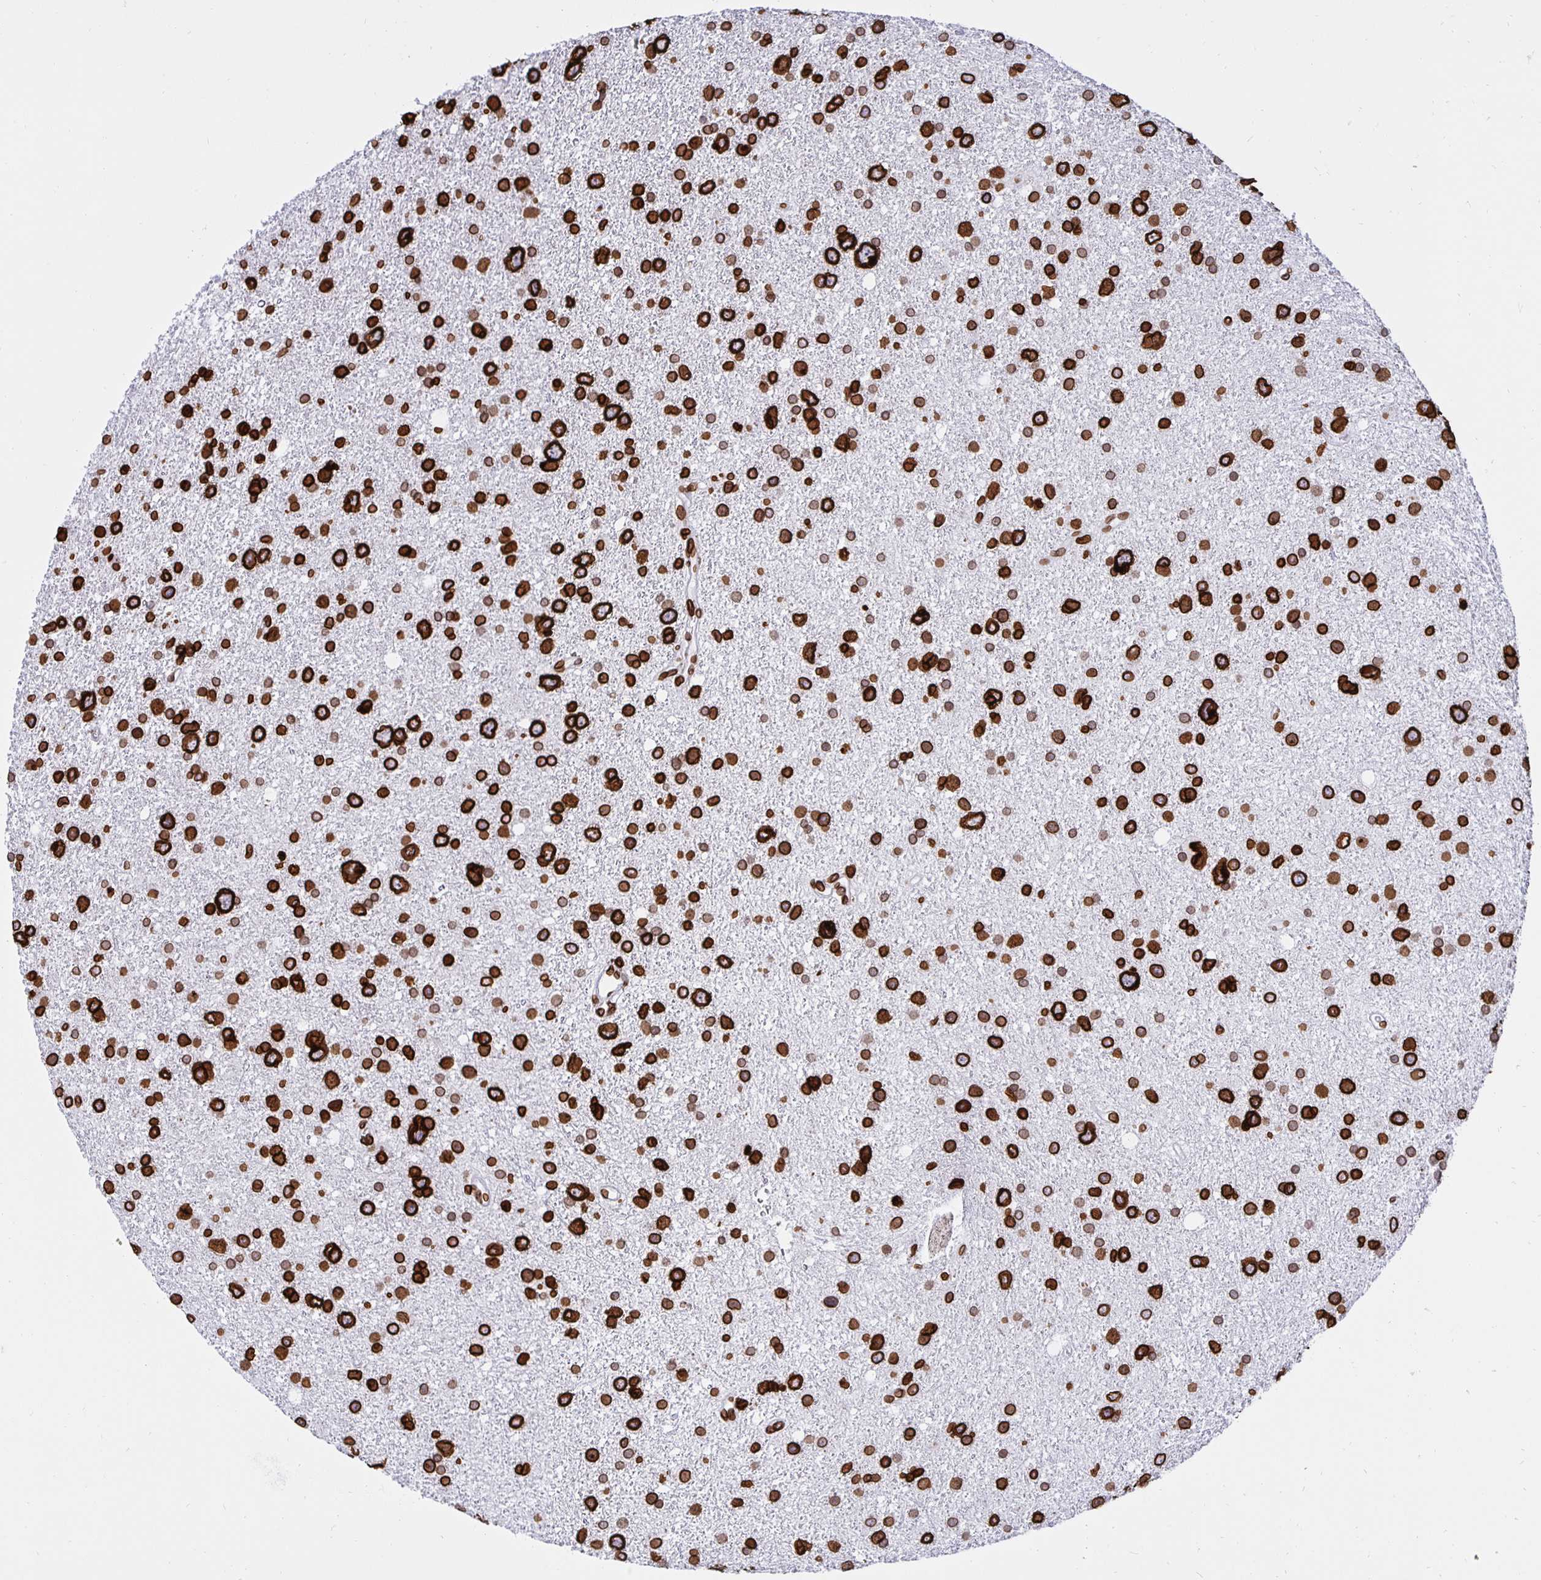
{"staining": {"intensity": "strong", "quantity": ">75%", "location": "cytoplasmic/membranous,nuclear"}, "tissue": "glioma", "cell_type": "Tumor cells", "image_type": "cancer", "snomed": [{"axis": "morphology", "description": "Glioma, malignant, Low grade"}, {"axis": "topography", "description": "Brain"}], "caption": "Low-grade glioma (malignant) stained for a protein reveals strong cytoplasmic/membranous and nuclear positivity in tumor cells.", "gene": "LMNB1", "patient": {"sex": "female", "age": 55}}